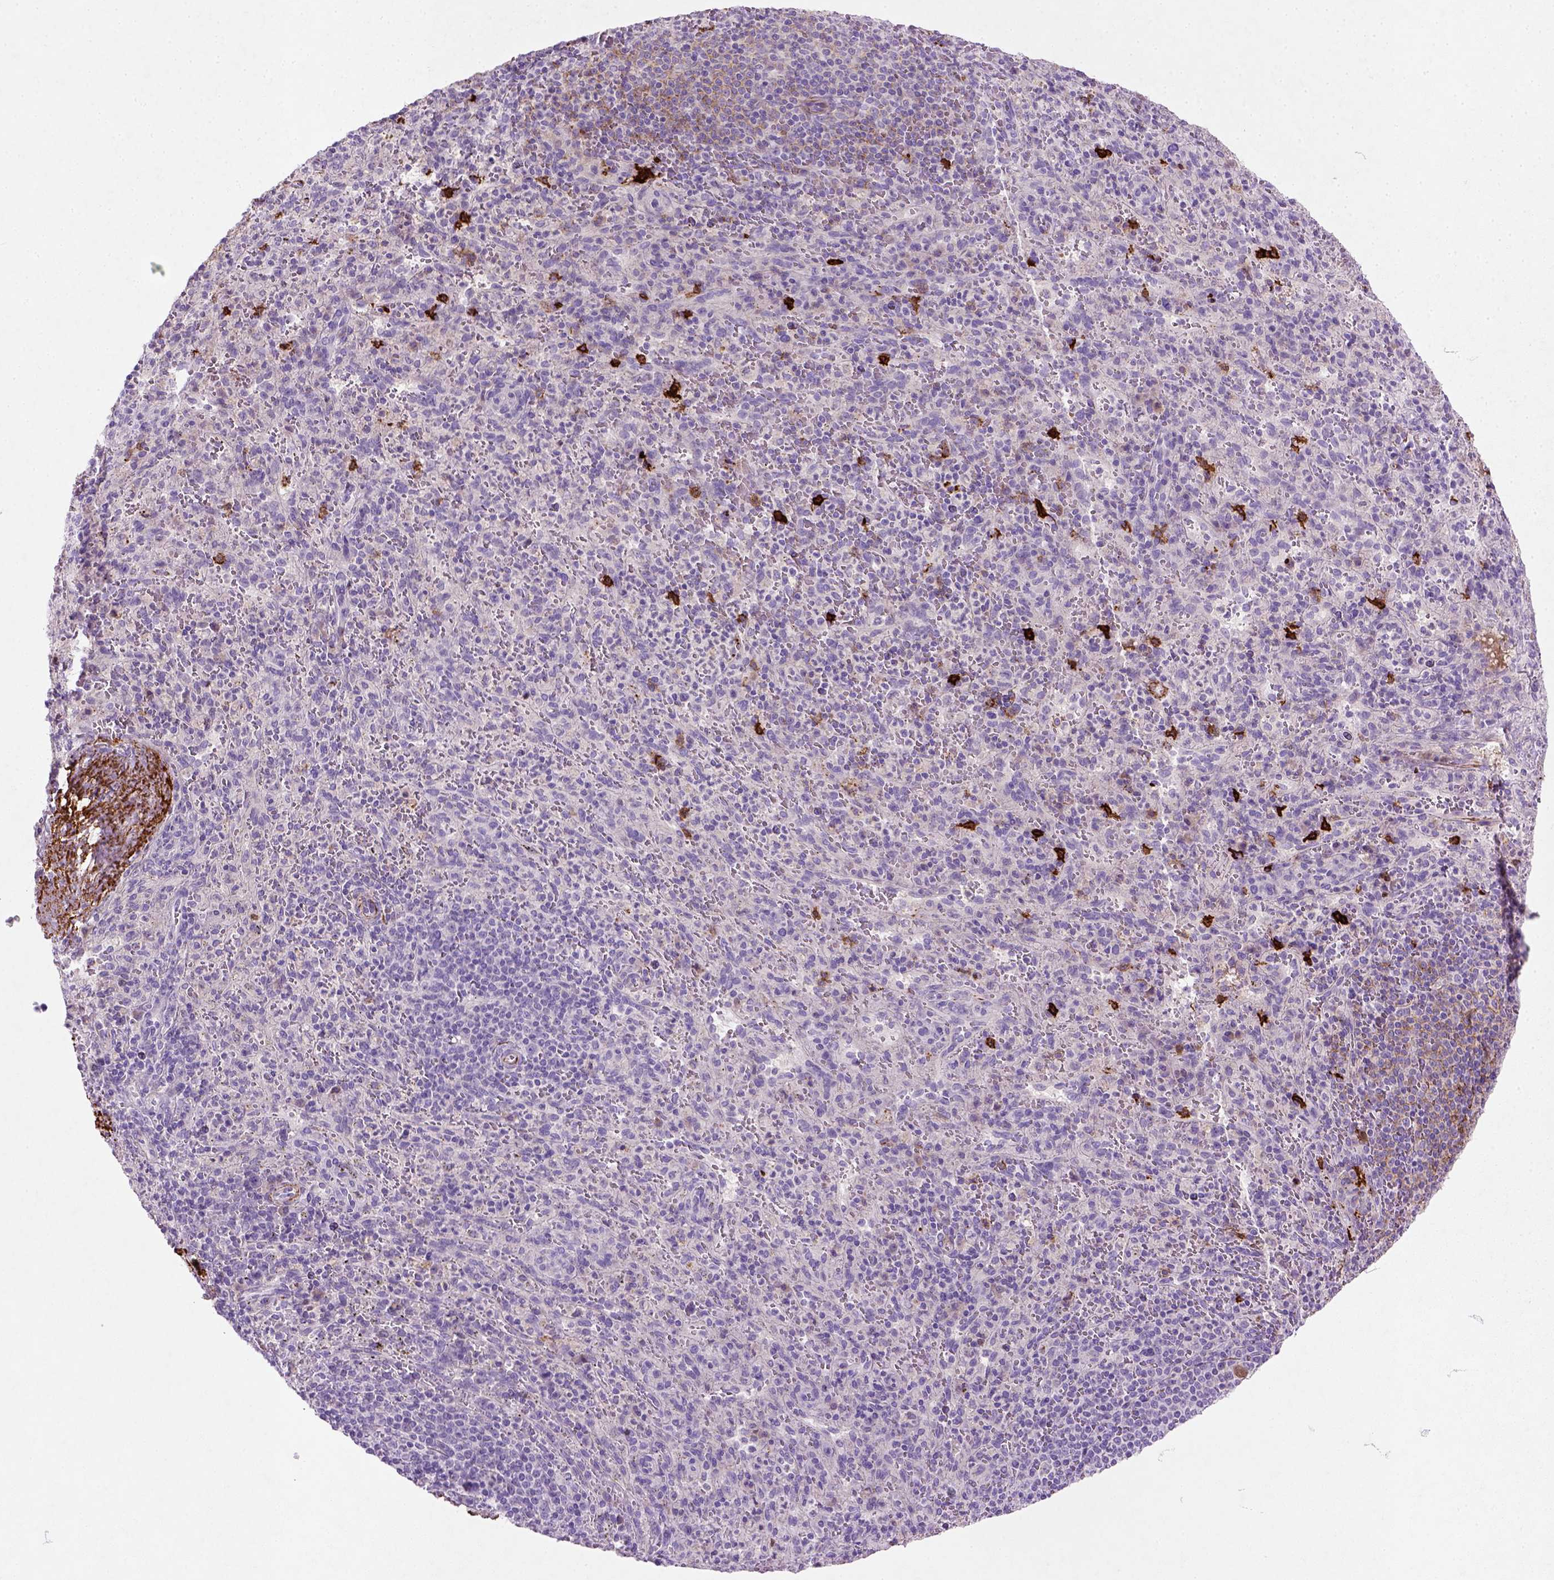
{"staining": {"intensity": "moderate", "quantity": "<25%", "location": "cytoplasmic/membranous"}, "tissue": "spleen", "cell_type": "Cells in red pulp", "image_type": "normal", "snomed": [{"axis": "morphology", "description": "Normal tissue, NOS"}, {"axis": "topography", "description": "Spleen"}], "caption": "Immunohistochemistry histopathology image of normal spleen: spleen stained using immunohistochemistry (IHC) reveals low levels of moderate protein expression localized specifically in the cytoplasmic/membranous of cells in red pulp, appearing as a cytoplasmic/membranous brown color.", "gene": "NUDT2", "patient": {"sex": "male", "age": 57}}